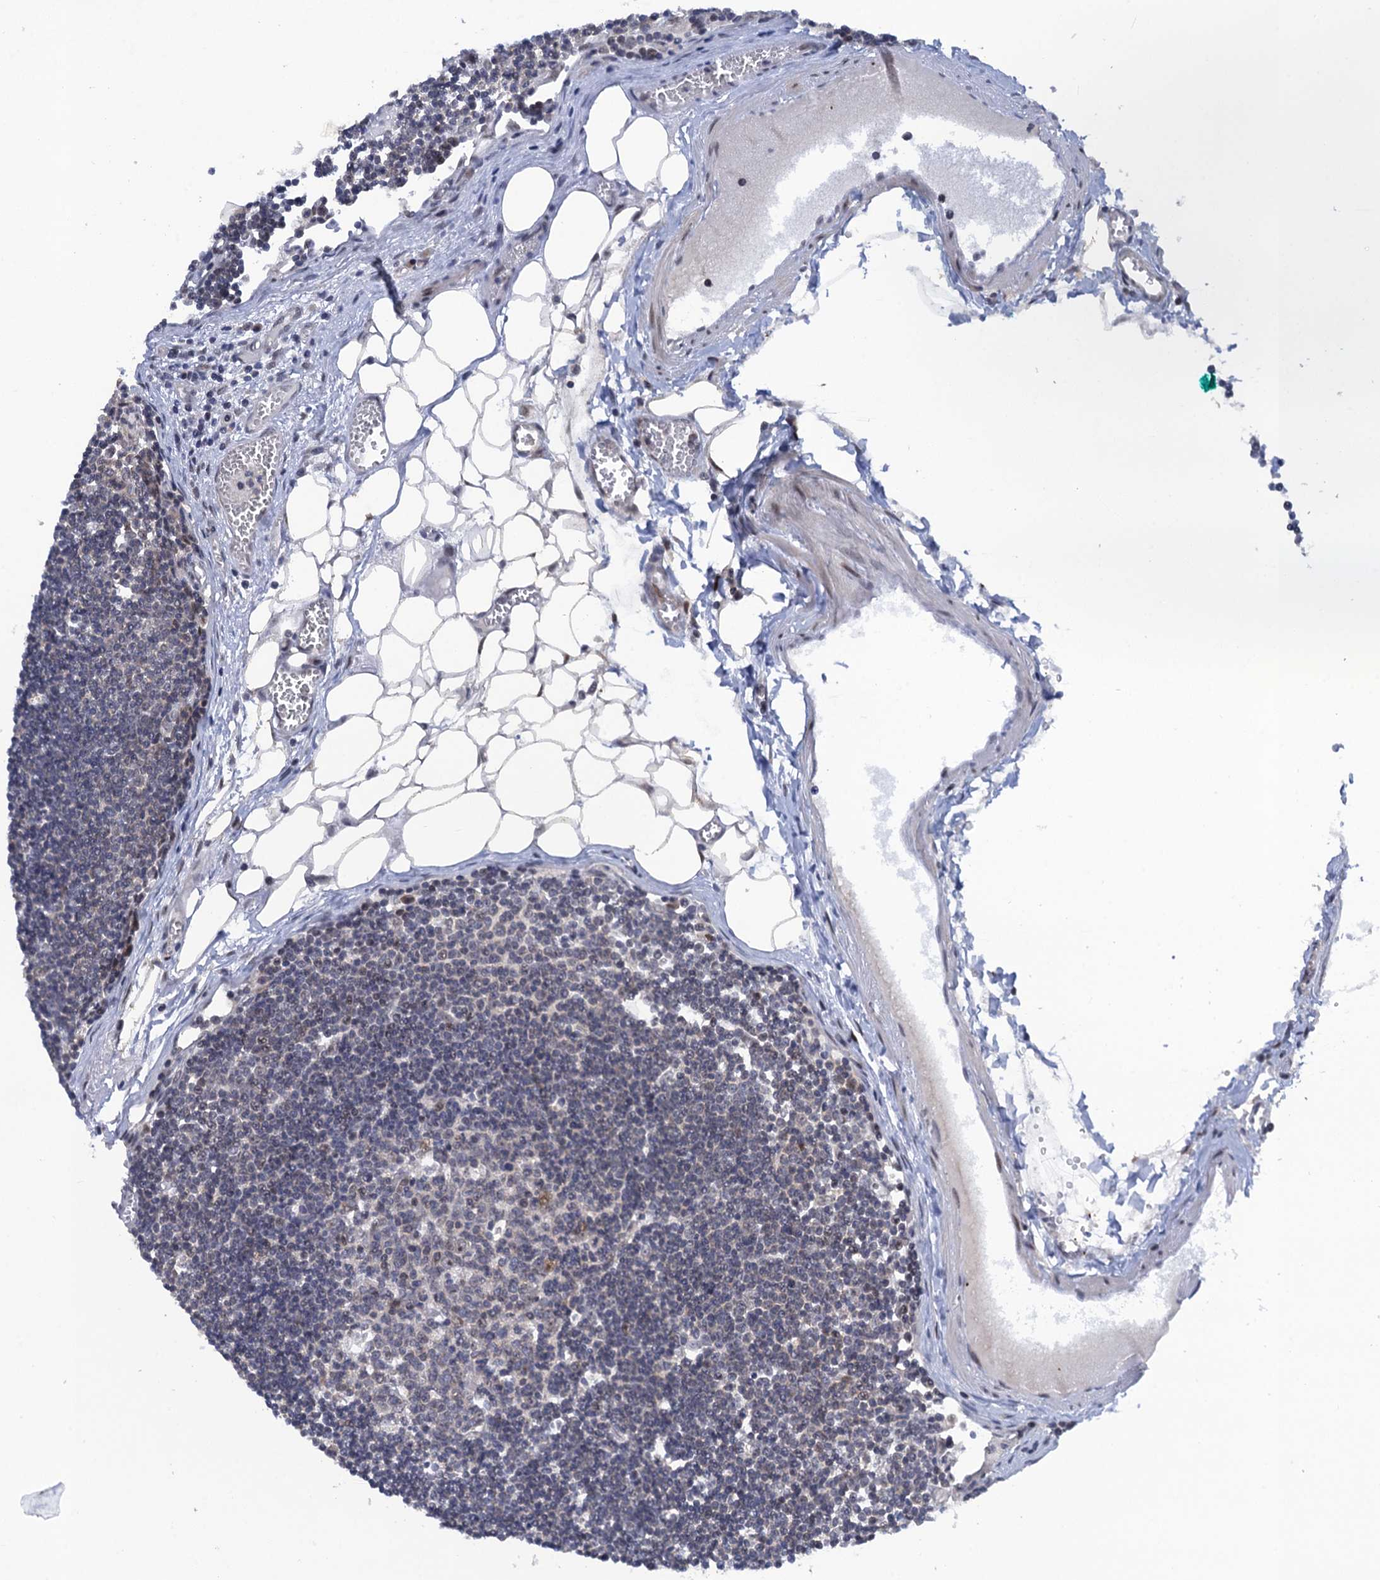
{"staining": {"intensity": "negative", "quantity": "none", "location": "none"}, "tissue": "lymph node", "cell_type": "Germinal center cells", "image_type": "normal", "snomed": [{"axis": "morphology", "description": "Normal tissue, NOS"}, {"axis": "topography", "description": "Lymph node"}], "caption": "Protein analysis of normal lymph node displays no significant expression in germinal center cells. (DAB (3,3'-diaminobenzidine) immunohistochemistry (IHC) visualized using brightfield microscopy, high magnification).", "gene": "ZAR1L", "patient": {"sex": "female", "age": 11}}